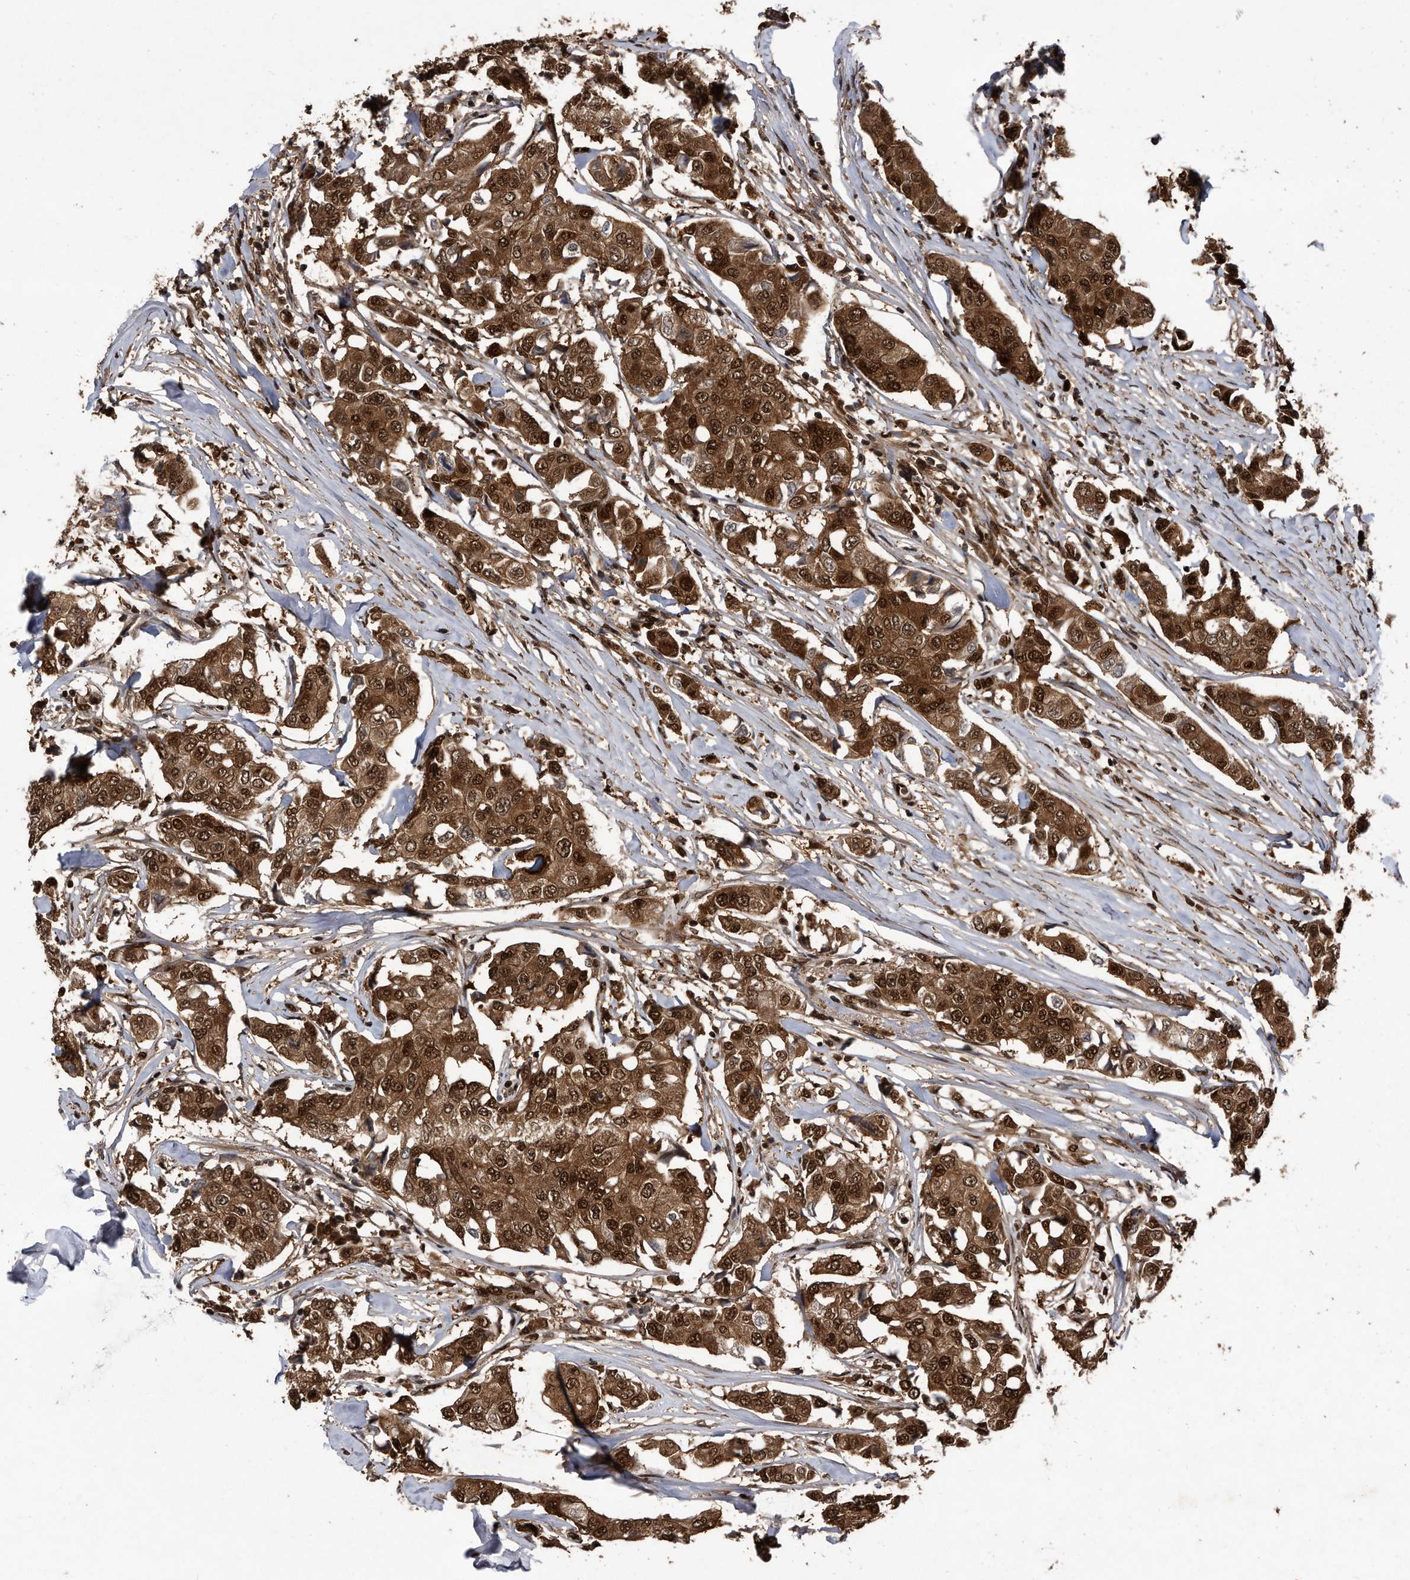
{"staining": {"intensity": "strong", "quantity": ">75%", "location": "cytoplasmic/membranous,nuclear"}, "tissue": "breast cancer", "cell_type": "Tumor cells", "image_type": "cancer", "snomed": [{"axis": "morphology", "description": "Duct carcinoma"}, {"axis": "topography", "description": "Breast"}], "caption": "The image exhibits immunohistochemical staining of breast cancer (infiltrating ductal carcinoma). There is strong cytoplasmic/membranous and nuclear staining is present in approximately >75% of tumor cells.", "gene": "RAD23B", "patient": {"sex": "female", "age": 80}}